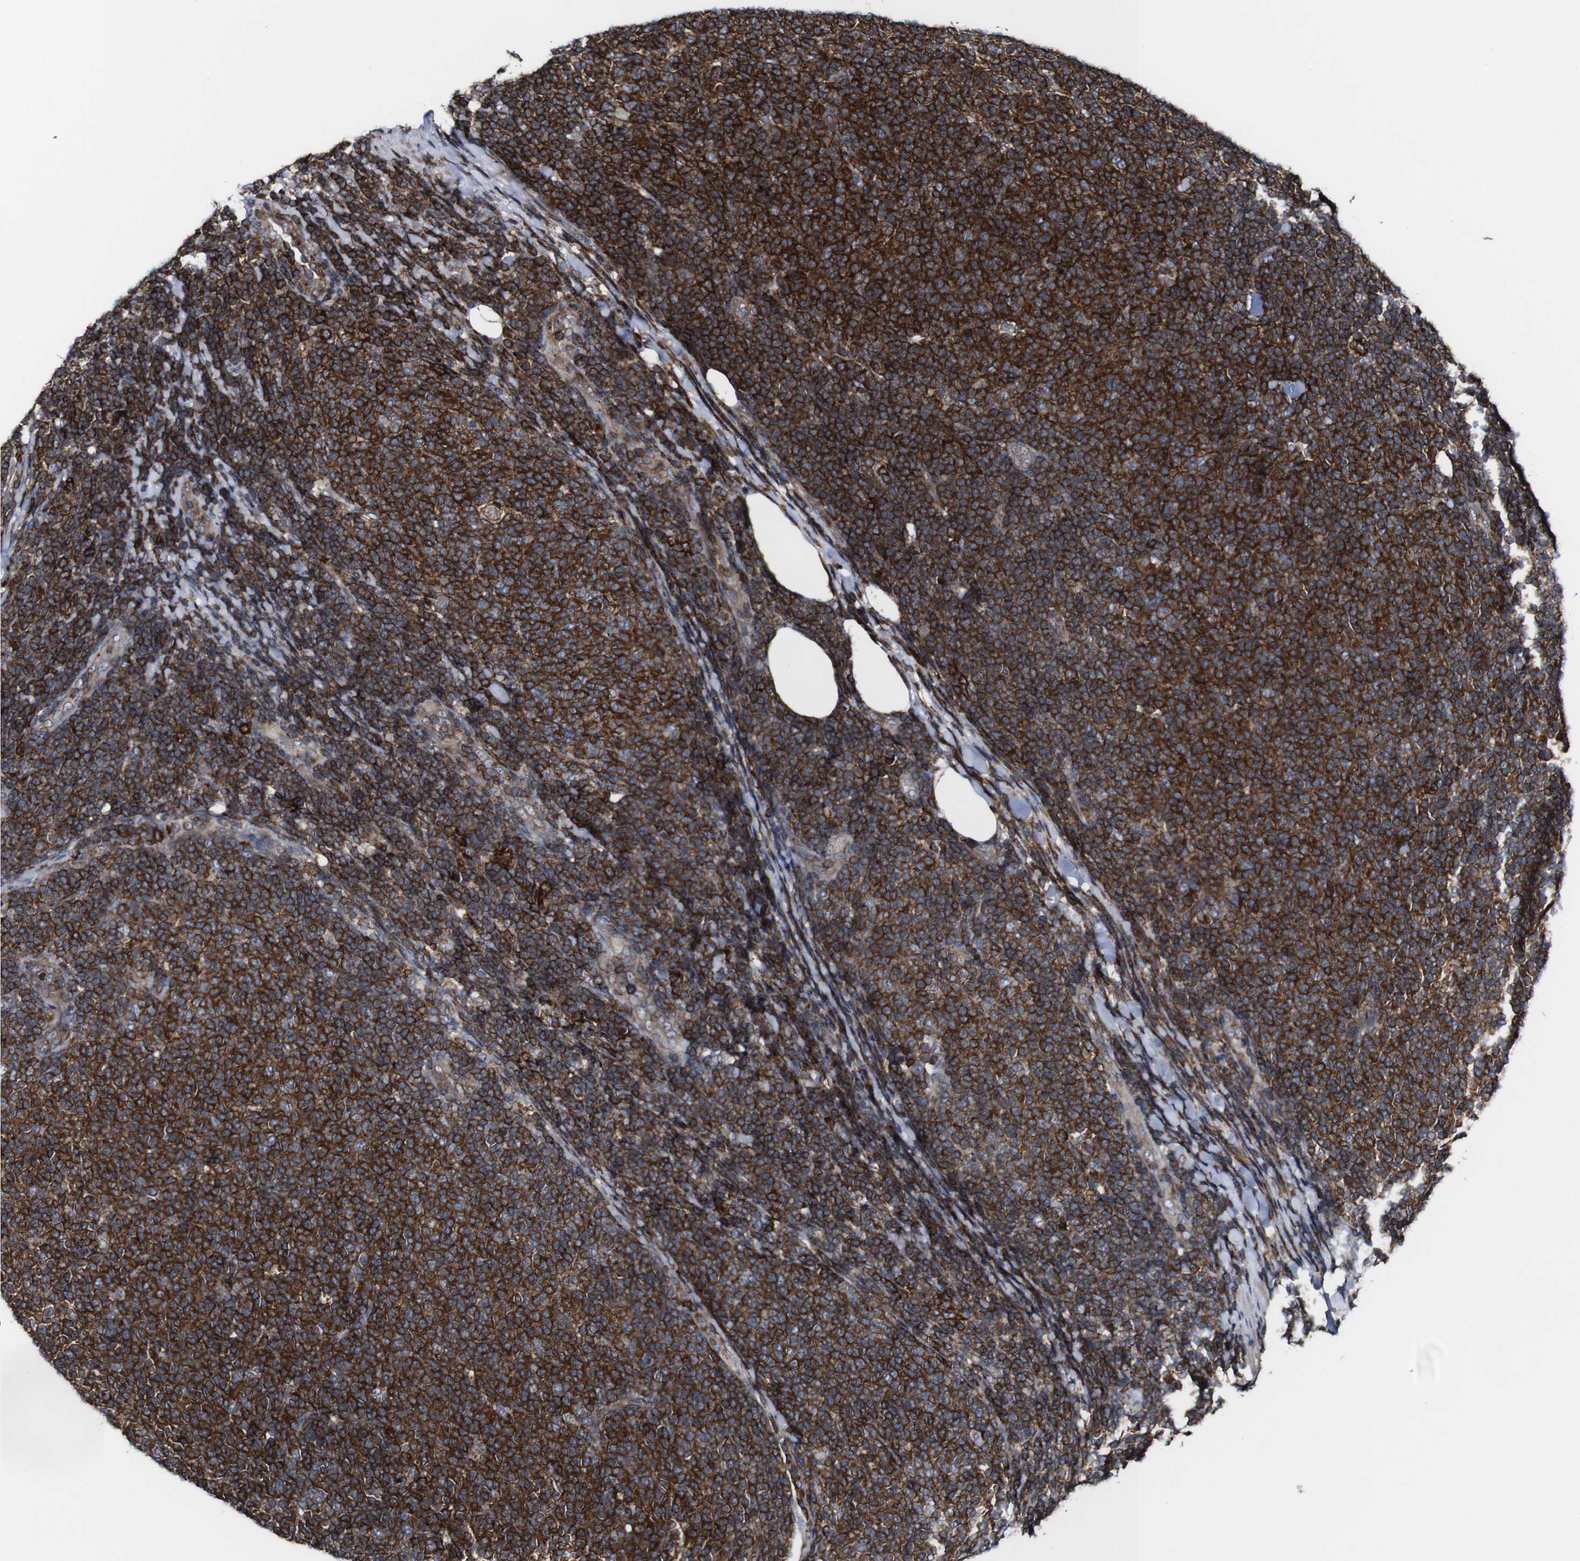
{"staining": {"intensity": "strong", "quantity": ">75%", "location": "cytoplasmic/membranous"}, "tissue": "lymphoma", "cell_type": "Tumor cells", "image_type": "cancer", "snomed": [{"axis": "morphology", "description": "Malignant lymphoma, non-Hodgkin's type, Low grade"}, {"axis": "topography", "description": "Lymph node"}], "caption": "Human malignant lymphoma, non-Hodgkin's type (low-grade) stained with a brown dye shows strong cytoplasmic/membranous positive staining in about >75% of tumor cells.", "gene": "JAK2", "patient": {"sex": "male", "age": 66}}